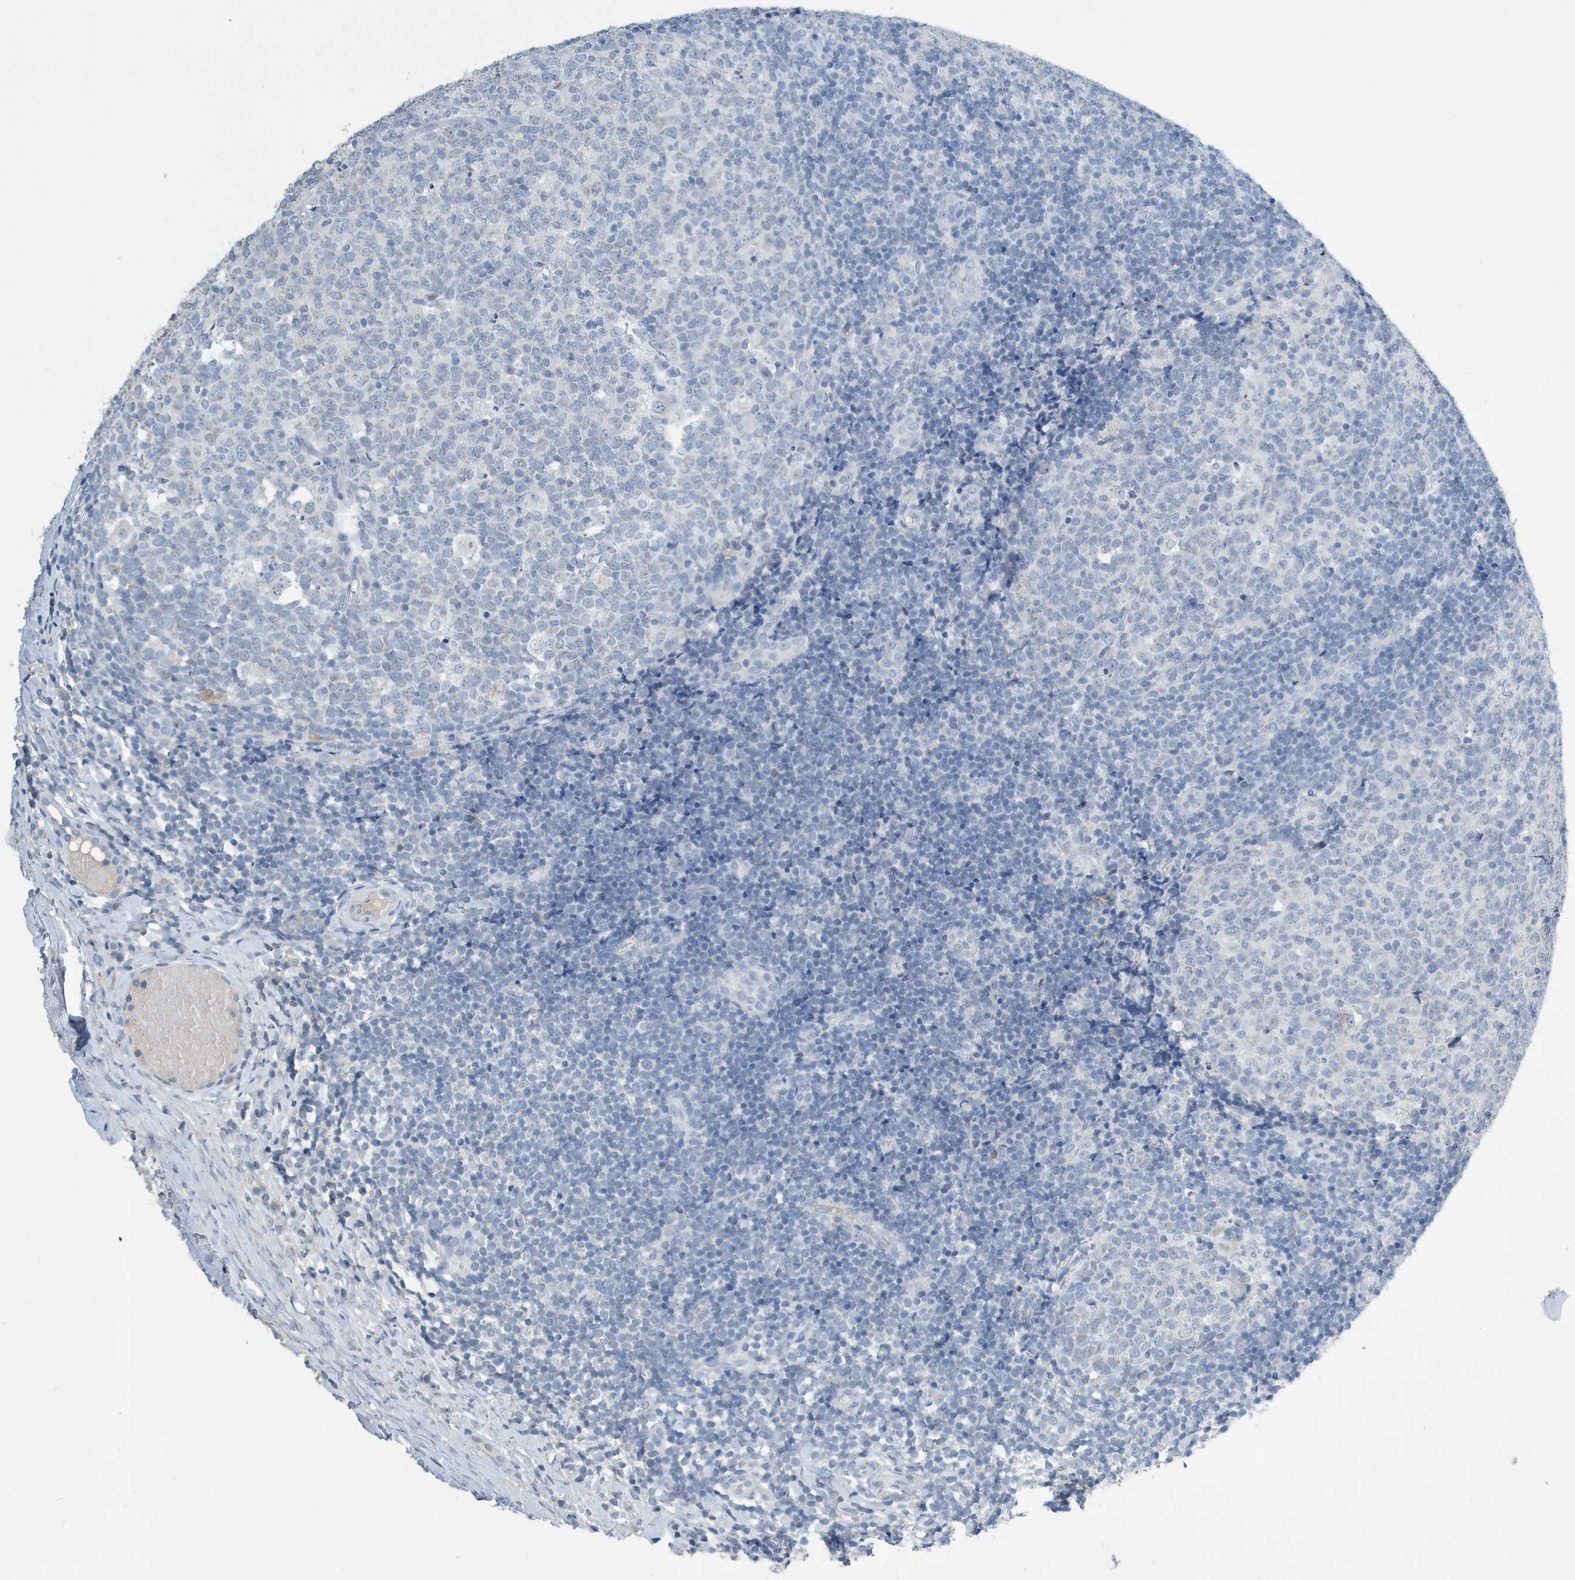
{"staining": {"intensity": "negative", "quantity": "none", "location": "none"}, "tissue": "tonsil", "cell_type": "Germinal center cells", "image_type": "normal", "snomed": [{"axis": "morphology", "description": "Normal tissue, NOS"}, {"axis": "topography", "description": "Tonsil"}], "caption": "Immunohistochemical staining of benign tonsil demonstrates no significant staining in germinal center cells.", "gene": "UGT2B4", "patient": {"sex": "female", "age": 19}}